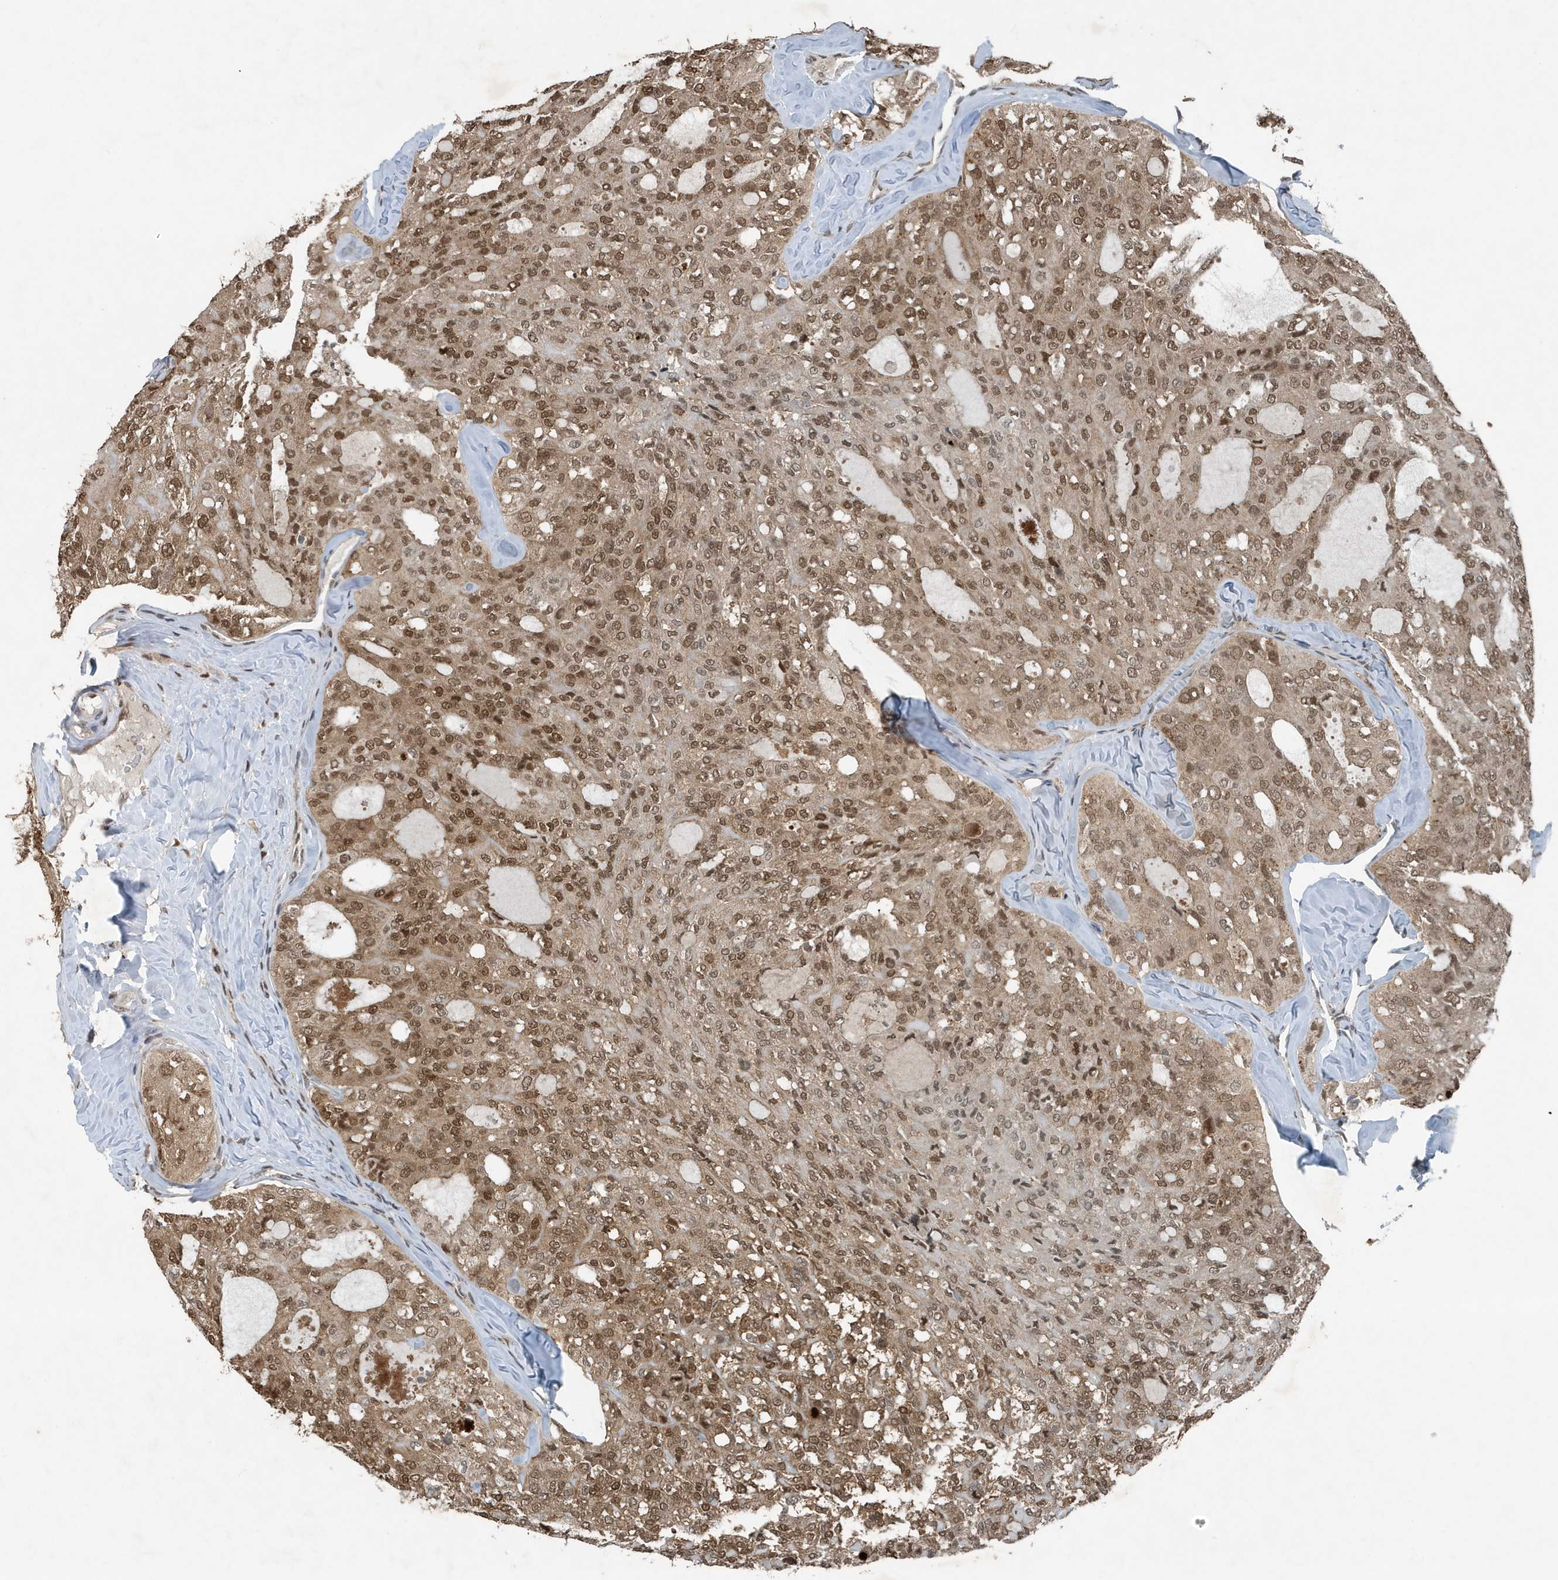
{"staining": {"intensity": "moderate", "quantity": ">75%", "location": "cytoplasmic/membranous,nuclear"}, "tissue": "thyroid cancer", "cell_type": "Tumor cells", "image_type": "cancer", "snomed": [{"axis": "morphology", "description": "Follicular adenoma carcinoma, NOS"}, {"axis": "topography", "description": "Thyroid gland"}], "caption": "IHC (DAB) staining of thyroid cancer (follicular adenoma carcinoma) reveals moderate cytoplasmic/membranous and nuclear protein expression in about >75% of tumor cells.", "gene": "HSPA1A", "patient": {"sex": "male", "age": 75}}